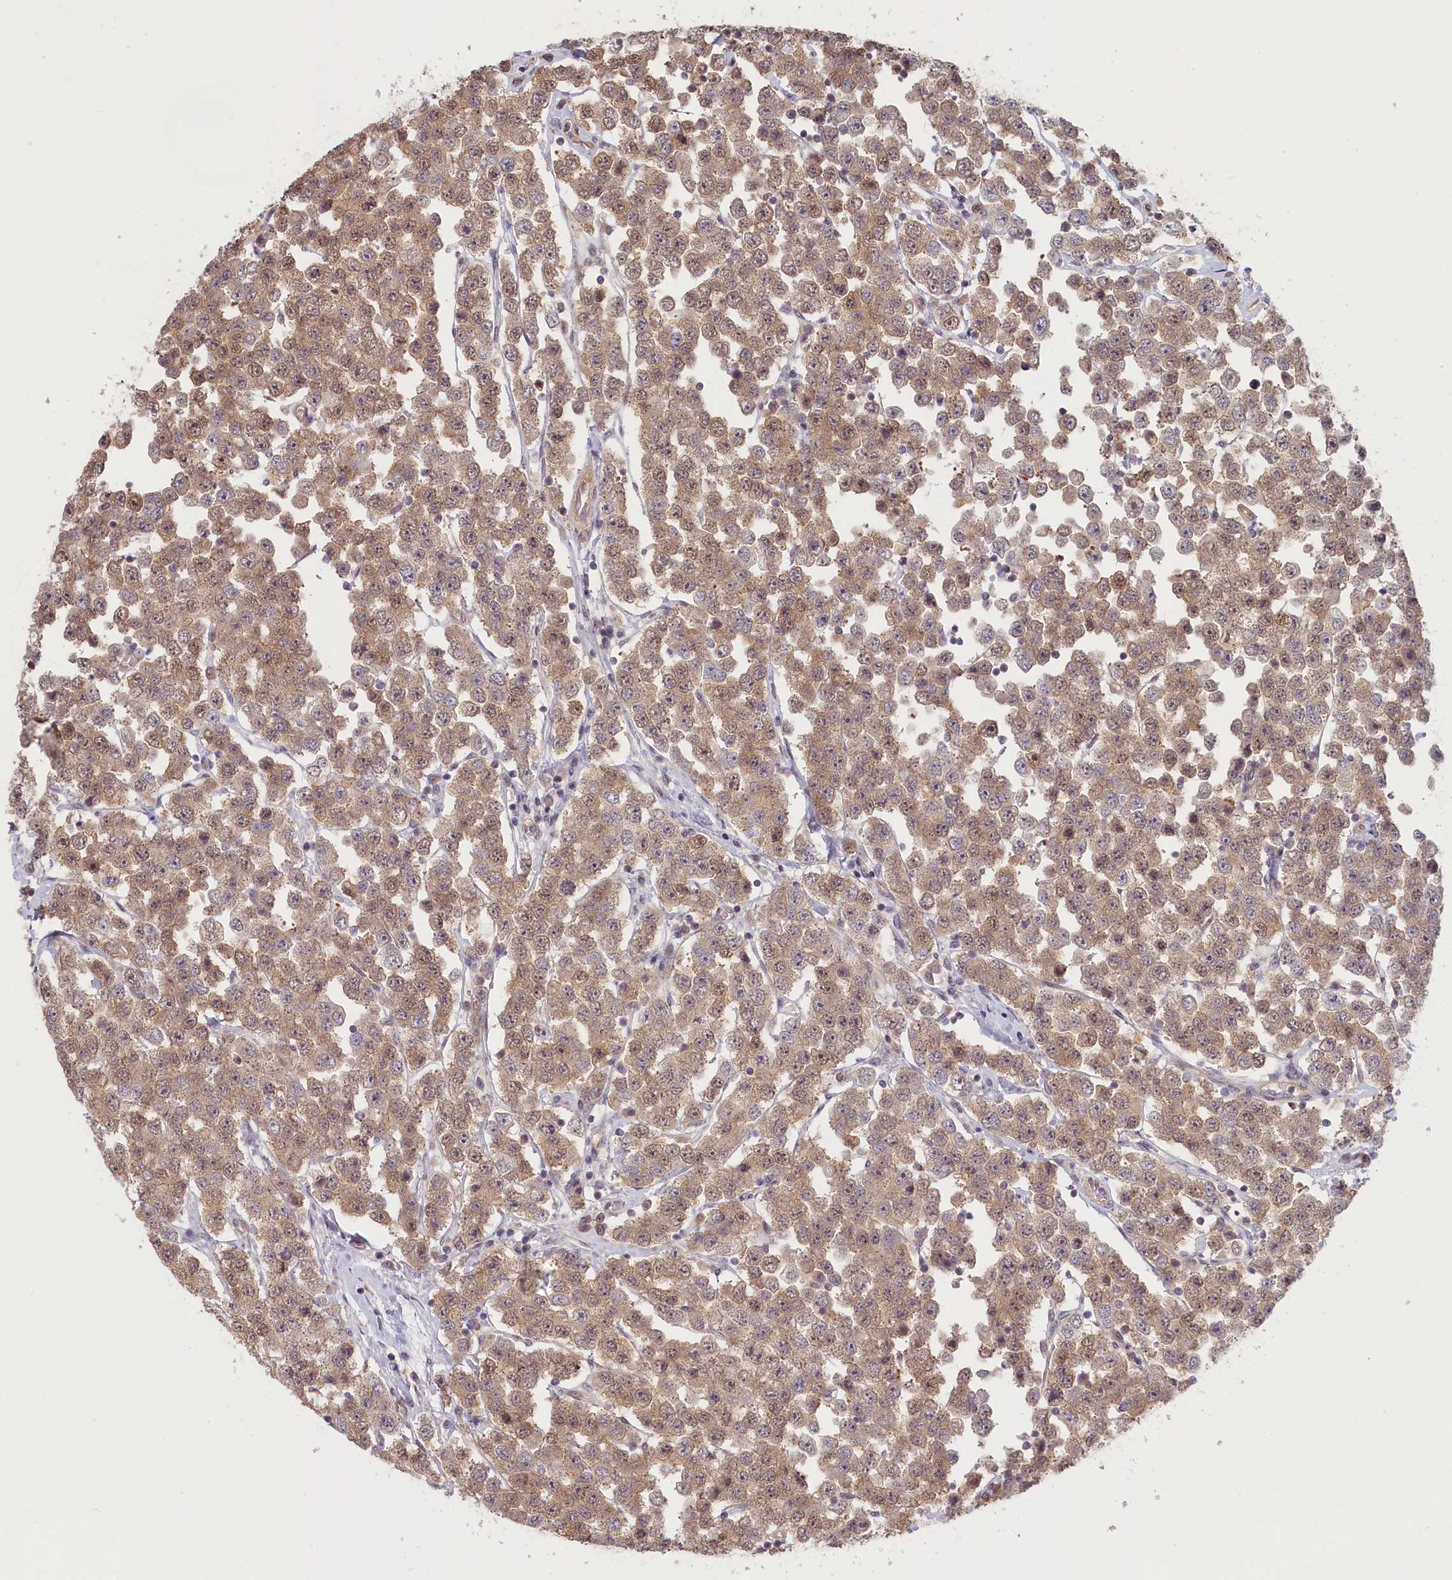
{"staining": {"intensity": "moderate", "quantity": ">75%", "location": "cytoplasmic/membranous,nuclear"}, "tissue": "testis cancer", "cell_type": "Tumor cells", "image_type": "cancer", "snomed": [{"axis": "morphology", "description": "Seminoma, NOS"}, {"axis": "topography", "description": "Testis"}], "caption": "Testis cancer (seminoma) tissue demonstrates moderate cytoplasmic/membranous and nuclear positivity in approximately >75% of tumor cells", "gene": "C19orf44", "patient": {"sex": "male", "age": 28}}